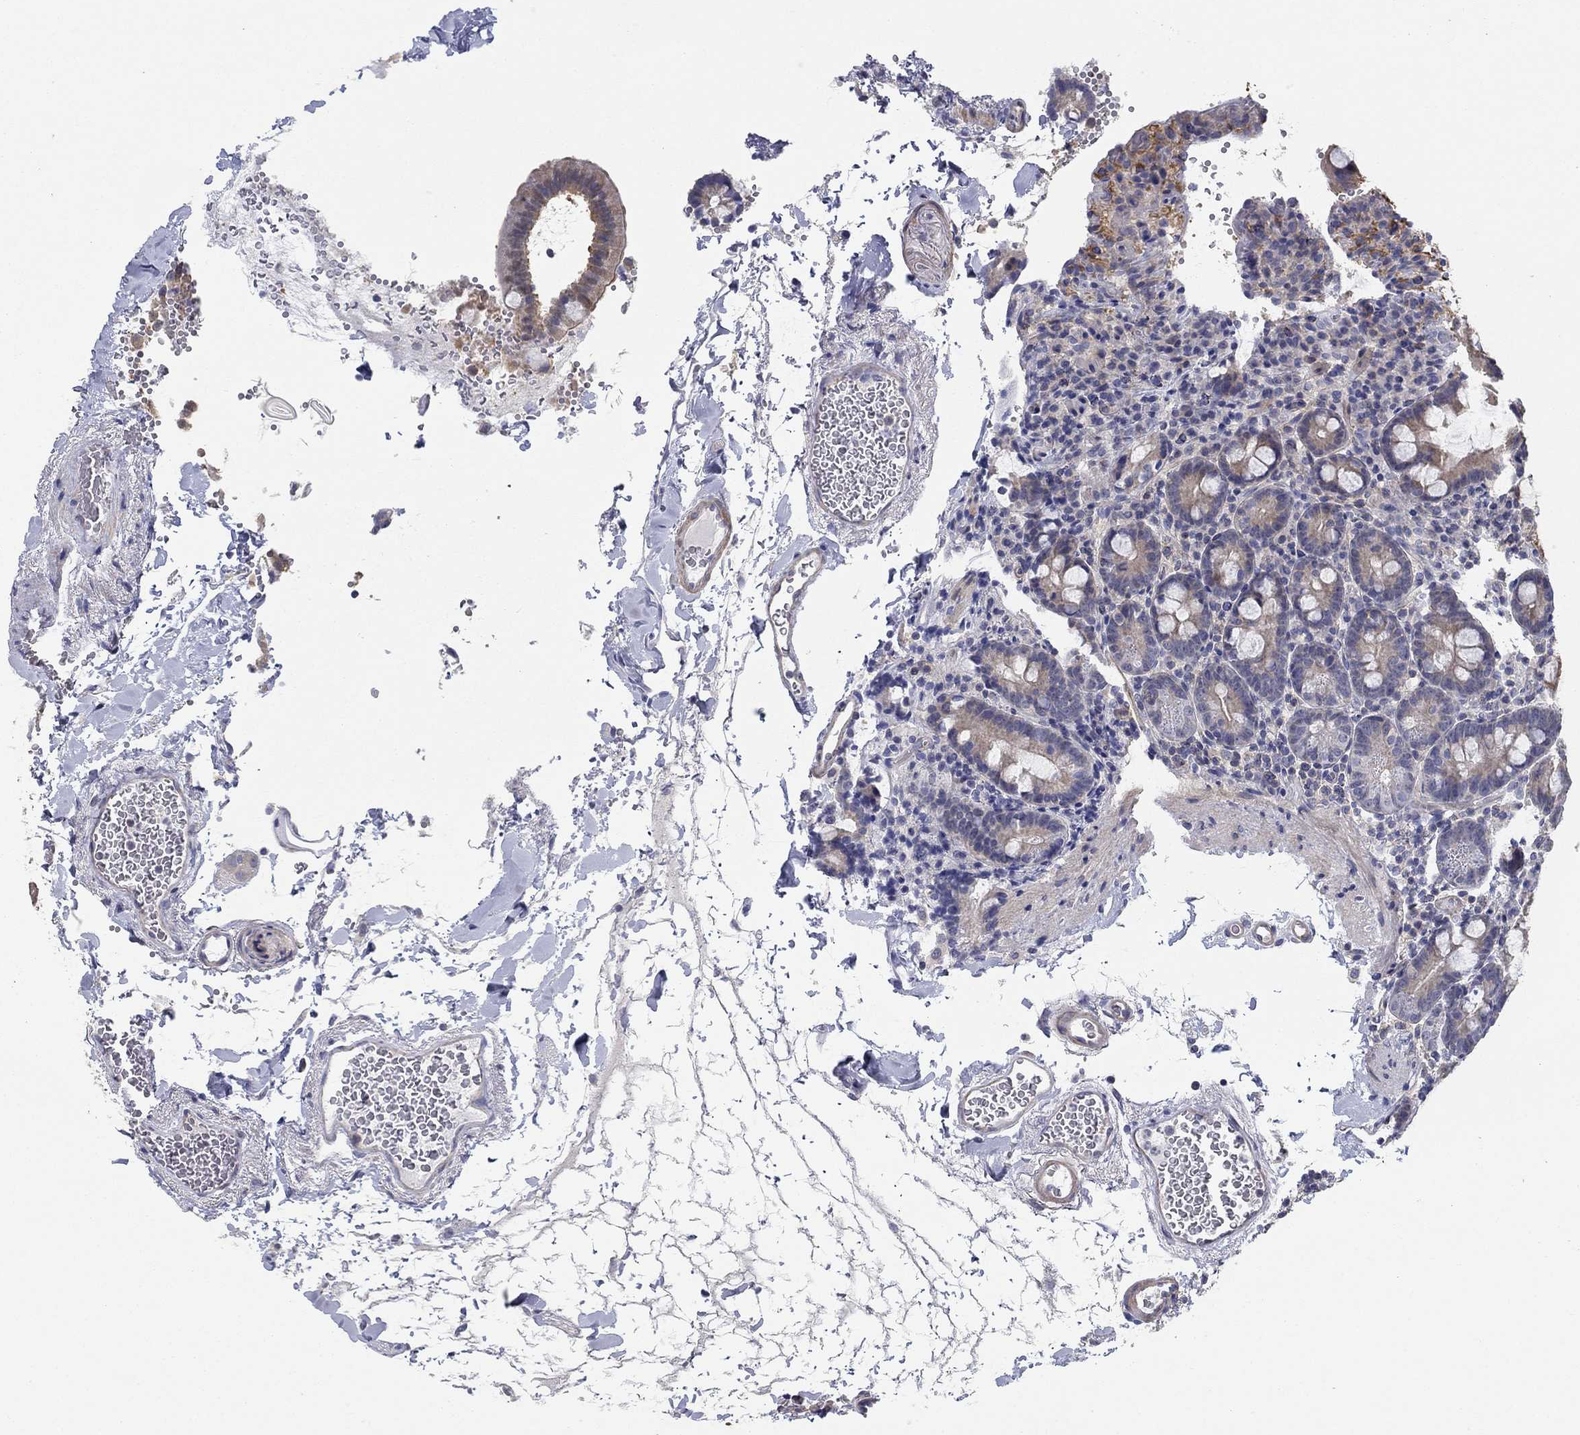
{"staining": {"intensity": "weak", "quantity": "<25%", "location": "cytoplasmic/membranous"}, "tissue": "duodenum", "cell_type": "Glandular cells", "image_type": "normal", "snomed": [{"axis": "morphology", "description": "Normal tissue, NOS"}, {"axis": "topography", "description": "Duodenum"}], "caption": "IHC of normal duodenum demonstrates no staining in glandular cells. Brightfield microscopy of immunohistochemistry stained with DAB (3,3'-diaminobenzidine) (brown) and hematoxylin (blue), captured at high magnification.", "gene": "GRK7", "patient": {"sex": "male", "age": 59}}